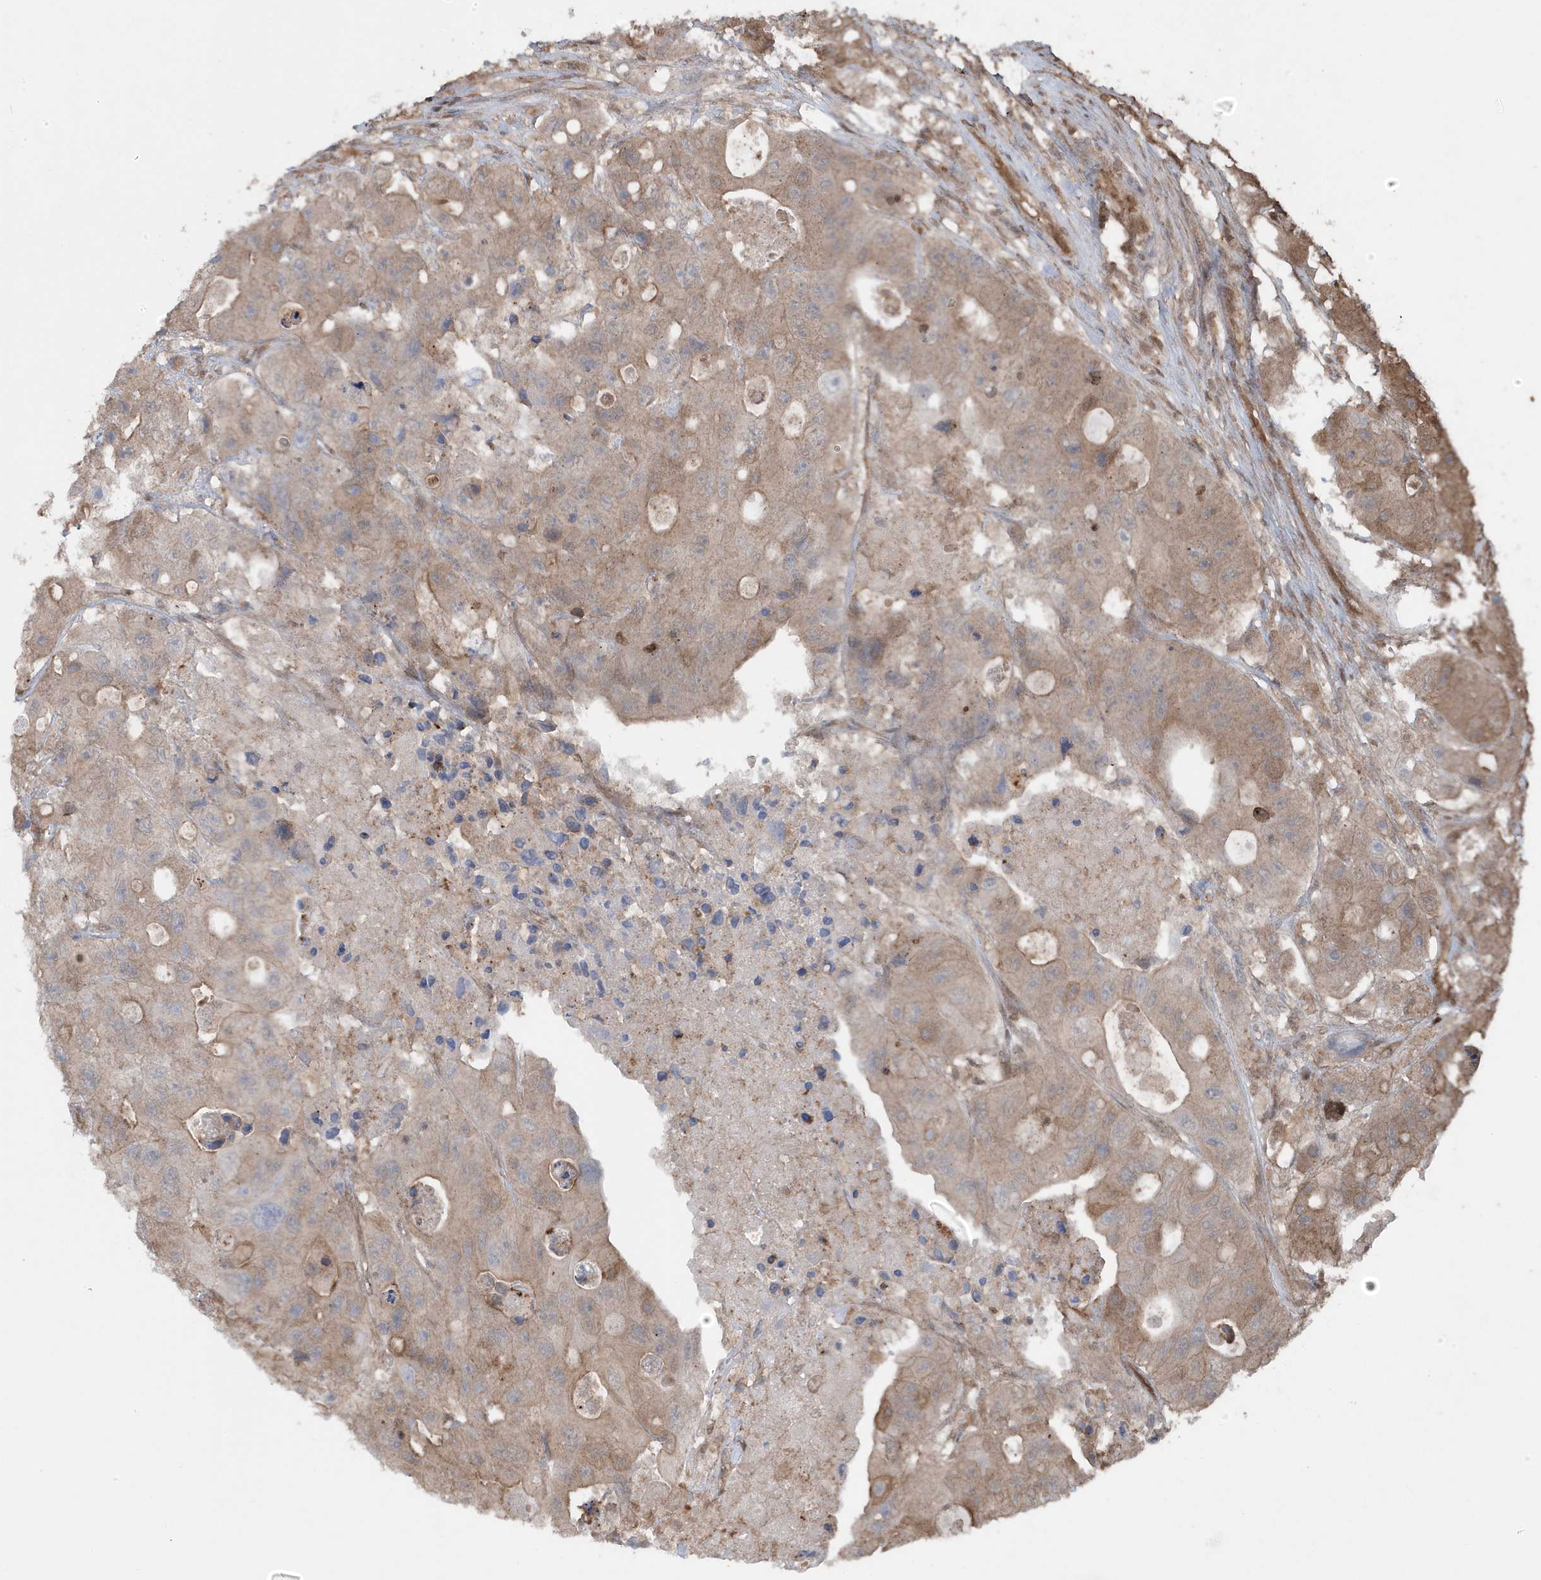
{"staining": {"intensity": "moderate", "quantity": "25%-75%", "location": "cytoplasmic/membranous"}, "tissue": "colorectal cancer", "cell_type": "Tumor cells", "image_type": "cancer", "snomed": [{"axis": "morphology", "description": "Adenocarcinoma, NOS"}, {"axis": "topography", "description": "Colon"}], "caption": "Human colorectal cancer stained for a protein (brown) displays moderate cytoplasmic/membranous positive positivity in approximately 25%-75% of tumor cells.", "gene": "MAPK1IP1L", "patient": {"sex": "female", "age": 46}}